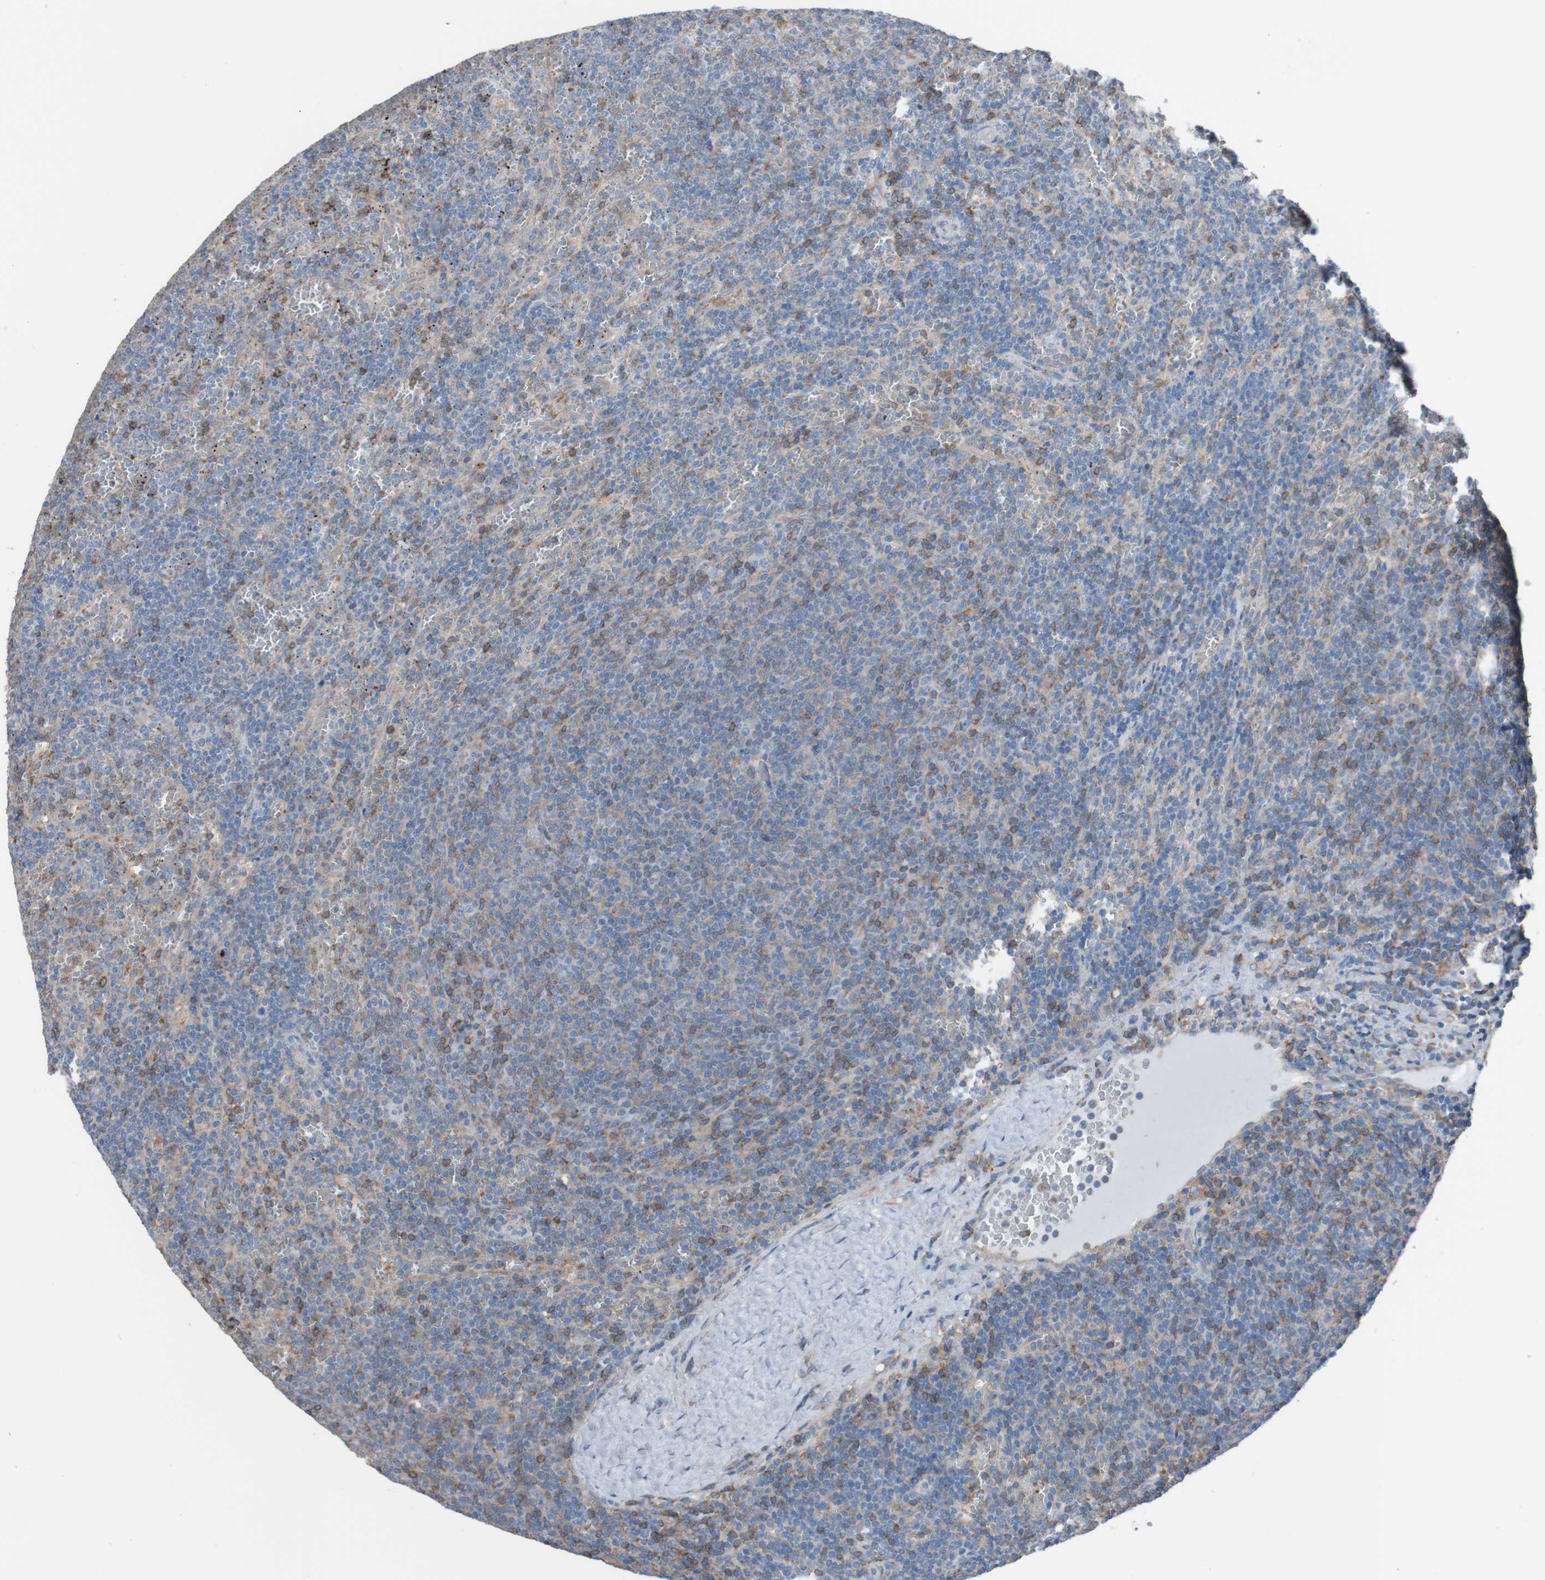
{"staining": {"intensity": "strong", "quantity": "25%-75%", "location": "cytoplasmic/membranous"}, "tissue": "lymphoma", "cell_type": "Tumor cells", "image_type": "cancer", "snomed": [{"axis": "morphology", "description": "Malignant lymphoma, non-Hodgkin's type, Low grade"}, {"axis": "topography", "description": "Spleen"}], "caption": "An image showing strong cytoplasmic/membranous expression in approximately 25%-75% of tumor cells in low-grade malignant lymphoma, non-Hodgkin's type, as visualized by brown immunohistochemical staining.", "gene": "MINAR1", "patient": {"sex": "female", "age": 50}}